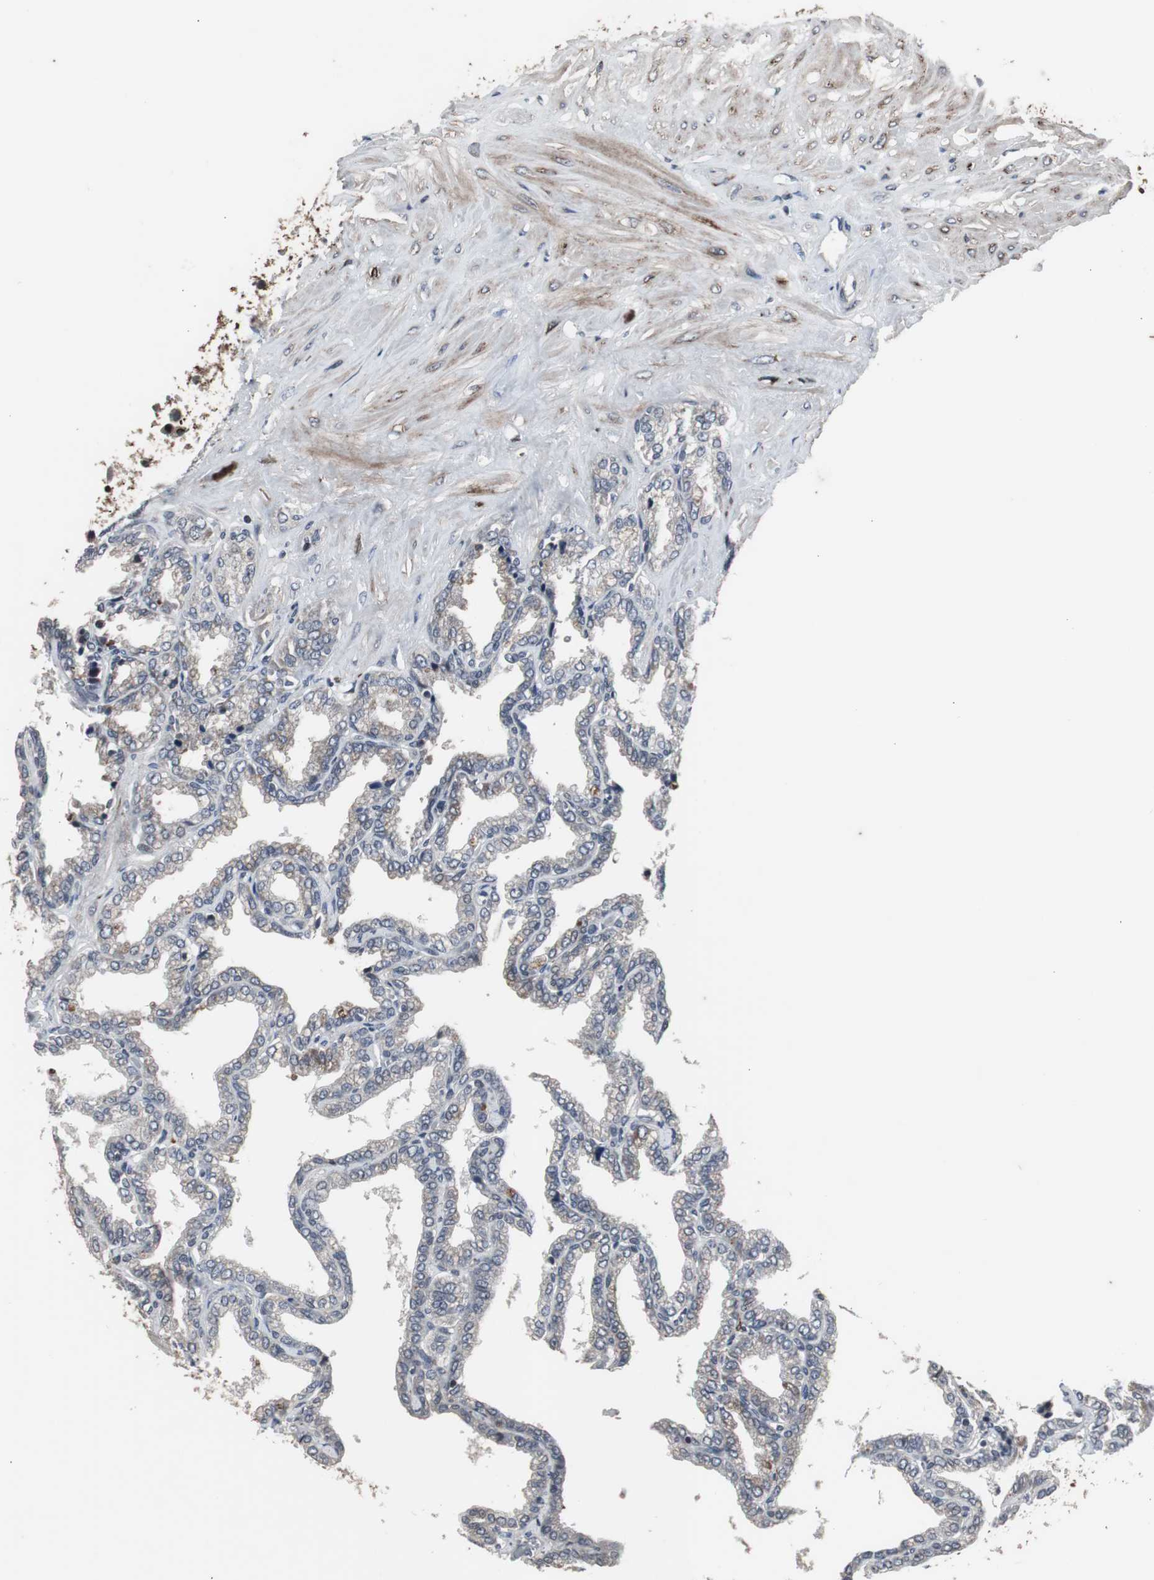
{"staining": {"intensity": "weak", "quantity": "<25%", "location": "cytoplasmic/membranous"}, "tissue": "seminal vesicle", "cell_type": "Glandular cells", "image_type": "normal", "snomed": [{"axis": "morphology", "description": "Normal tissue, NOS"}, {"axis": "topography", "description": "Seminal veicle"}], "caption": "IHC histopathology image of unremarkable seminal vesicle: seminal vesicle stained with DAB demonstrates no significant protein positivity in glandular cells.", "gene": "CRADD", "patient": {"sex": "male", "age": 46}}